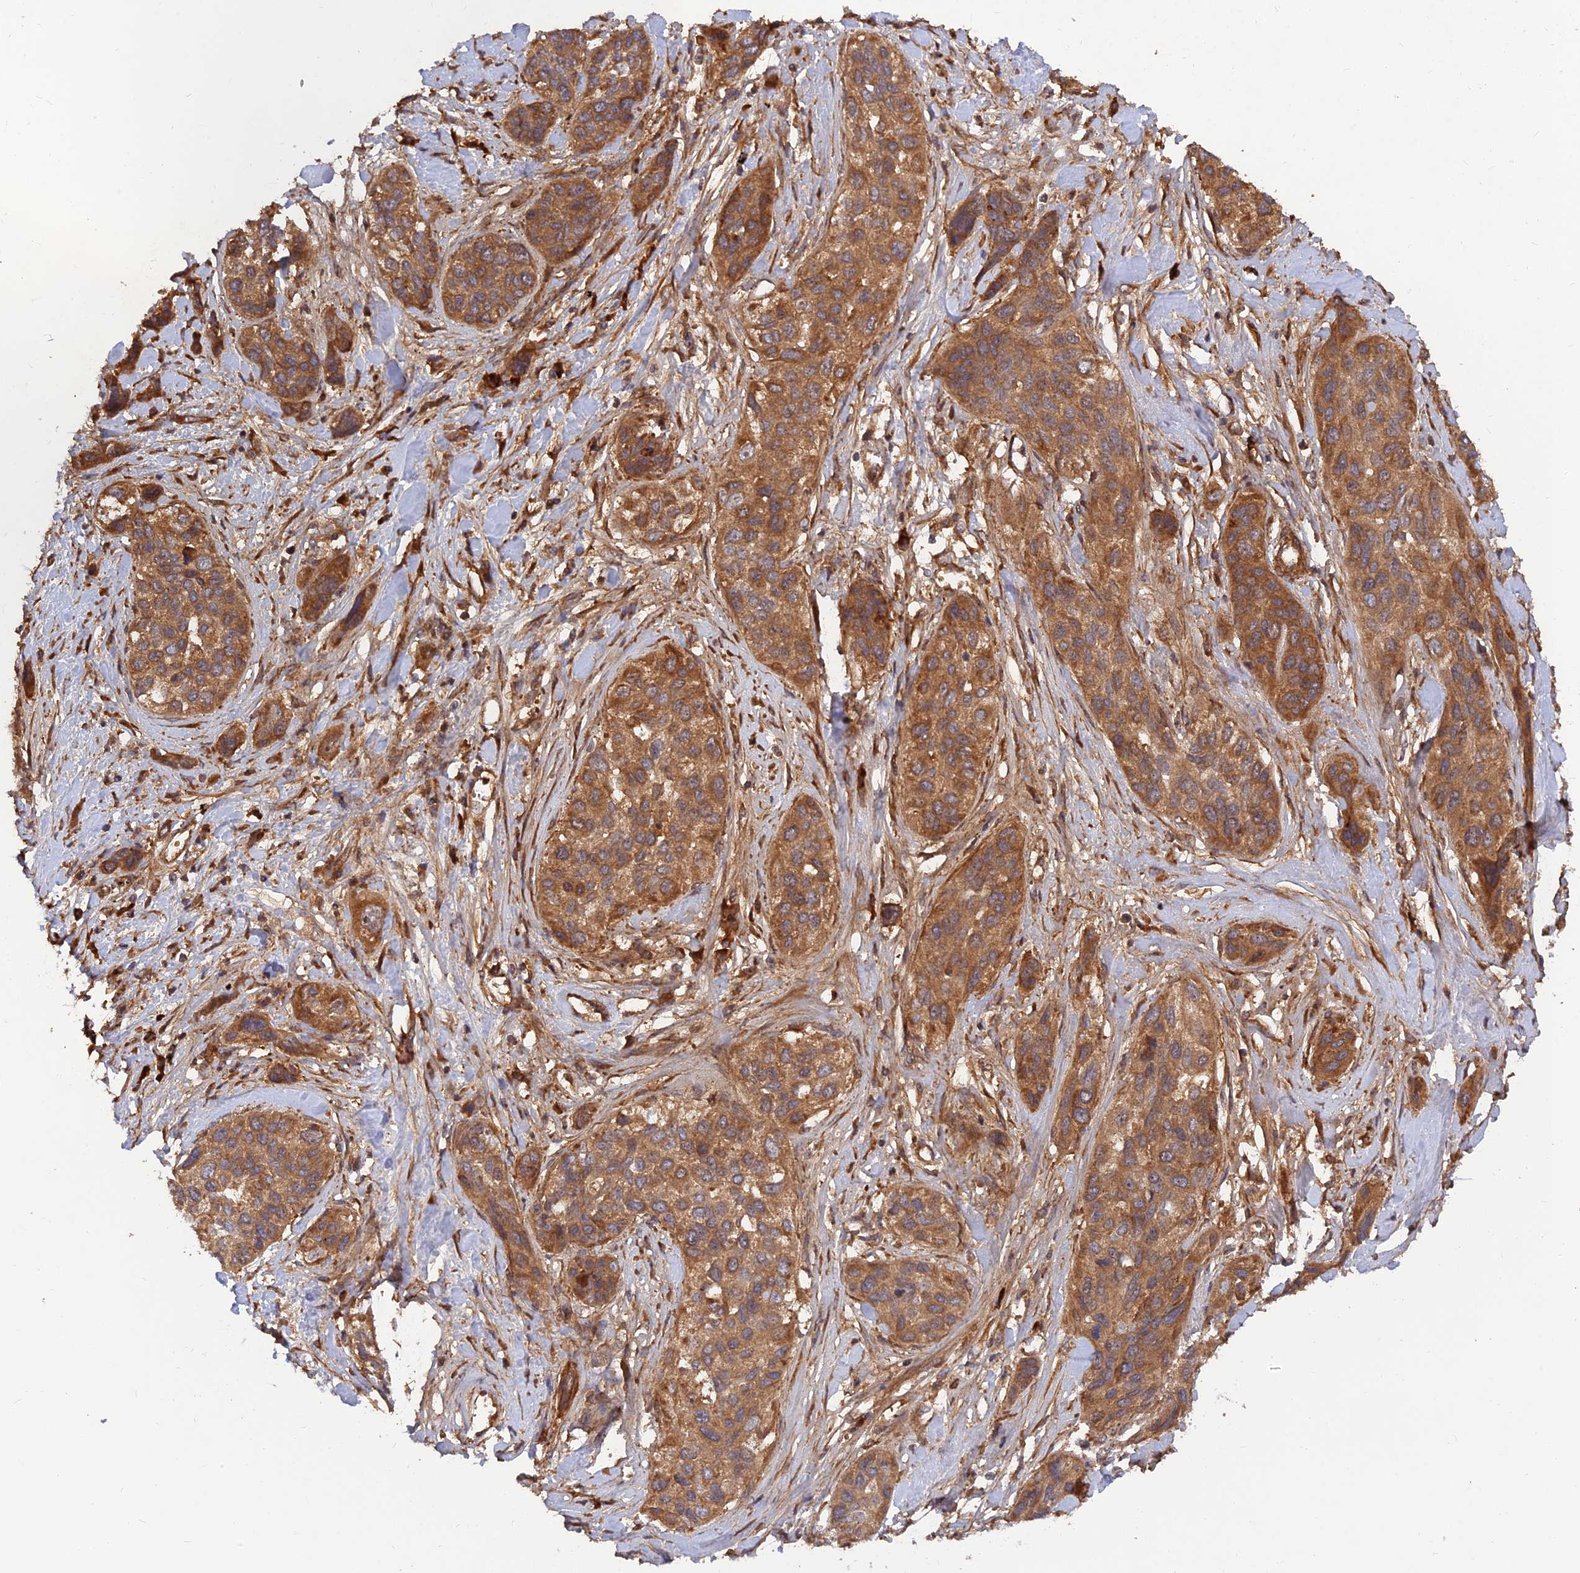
{"staining": {"intensity": "moderate", "quantity": ">75%", "location": "cytoplasmic/membranous"}, "tissue": "lung cancer", "cell_type": "Tumor cells", "image_type": "cancer", "snomed": [{"axis": "morphology", "description": "Squamous cell carcinoma, NOS"}, {"axis": "topography", "description": "Lung"}], "caption": "IHC micrograph of neoplastic tissue: lung cancer (squamous cell carcinoma) stained using immunohistochemistry shows medium levels of moderate protein expression localized specifically in the cytoplasmic/membranous of tumor cells, appearing as a cytoplasmic/membranous brown color.", "gene": "RELCH", "patient": {"sex": "female", "age": 70}}